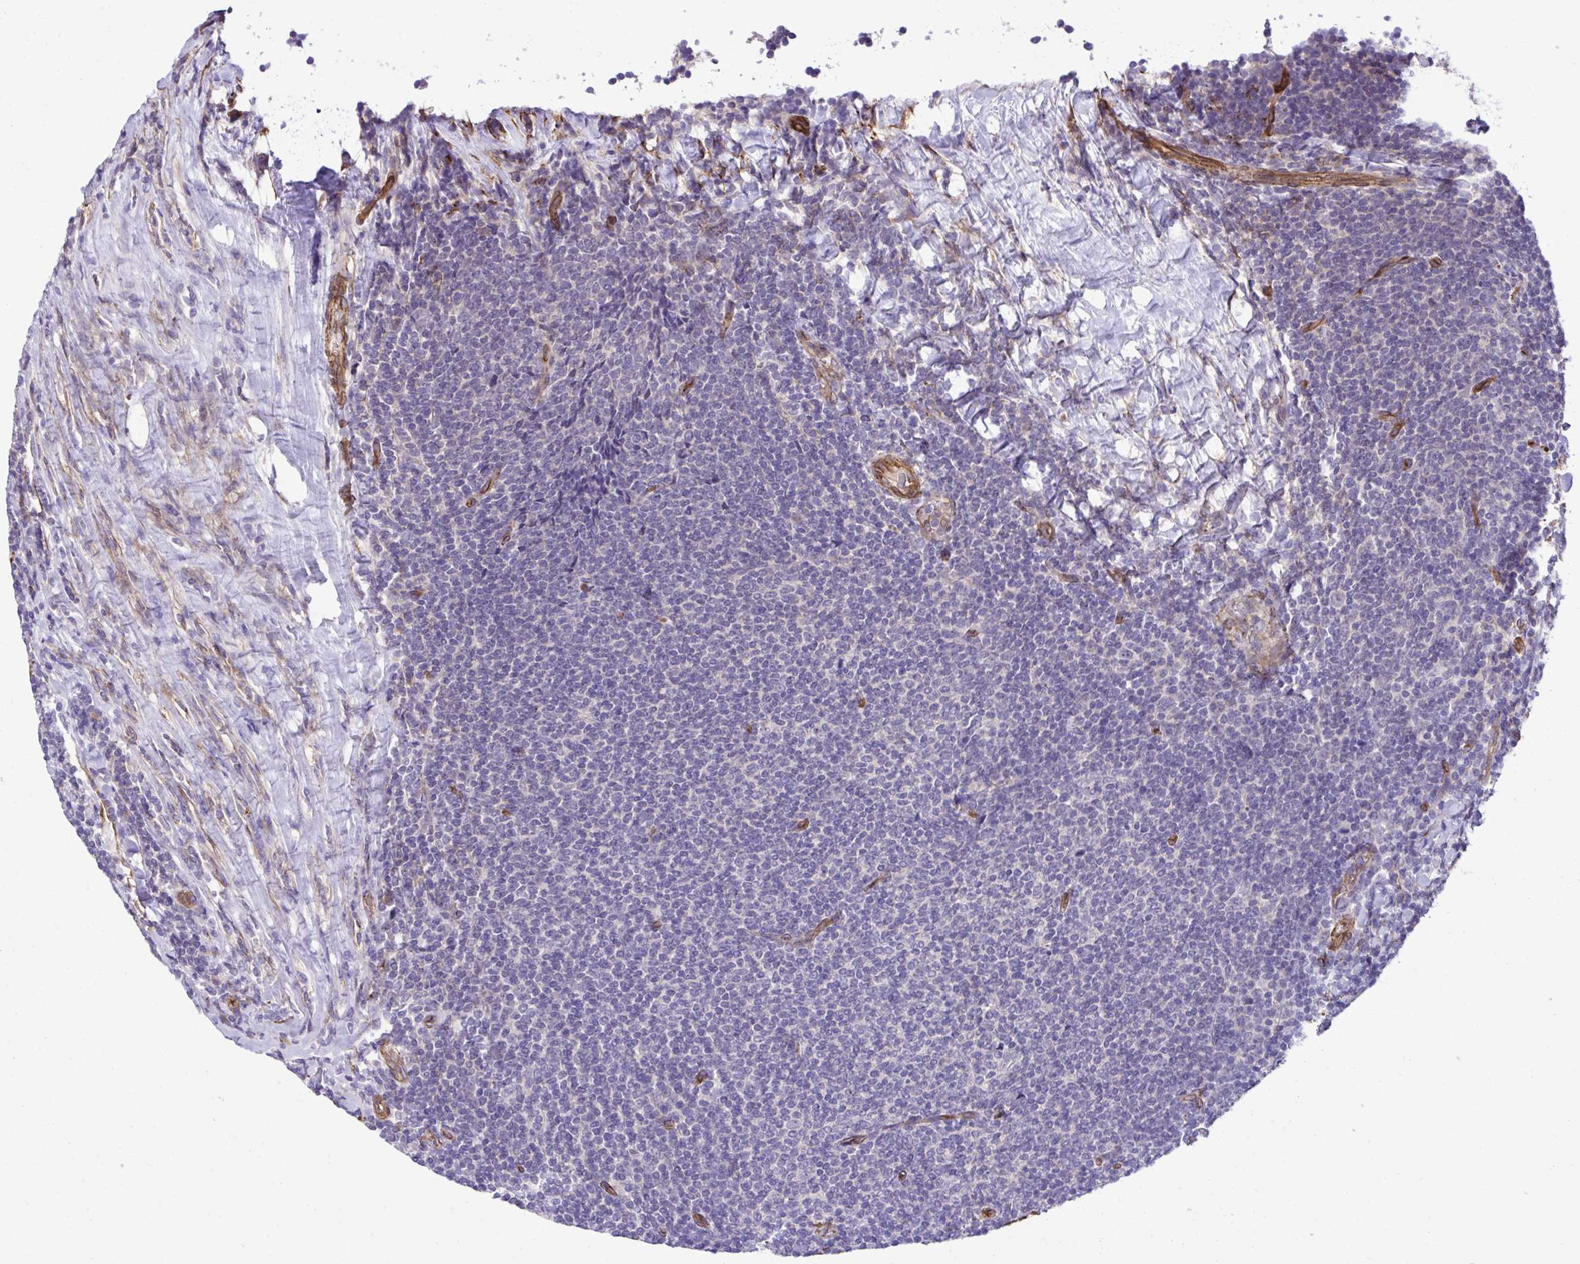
{"staining": {"intensity": "negative", "quantity": "none", "location": "none"}, "tissue": "lymphoma", "cell_type": "Tumor cells", "image_type": "cancer", "snomed": [{"axis": "morphology", "description": "Malignant lymphoma, non-Hodgkin's type, Low grade"}, {"axis": "topography", "description": "Lymph node"}], "caption": "High magnification brightfield microscopy of low-grade malignant lymphoma, non-Hodgkin's type stained with DAB (brown) and counterstained with hematoxylin (blue): tumor cells show no significant staining.", "gene": "TRIM52", "patient": {"sex": "male", "age": 52}}